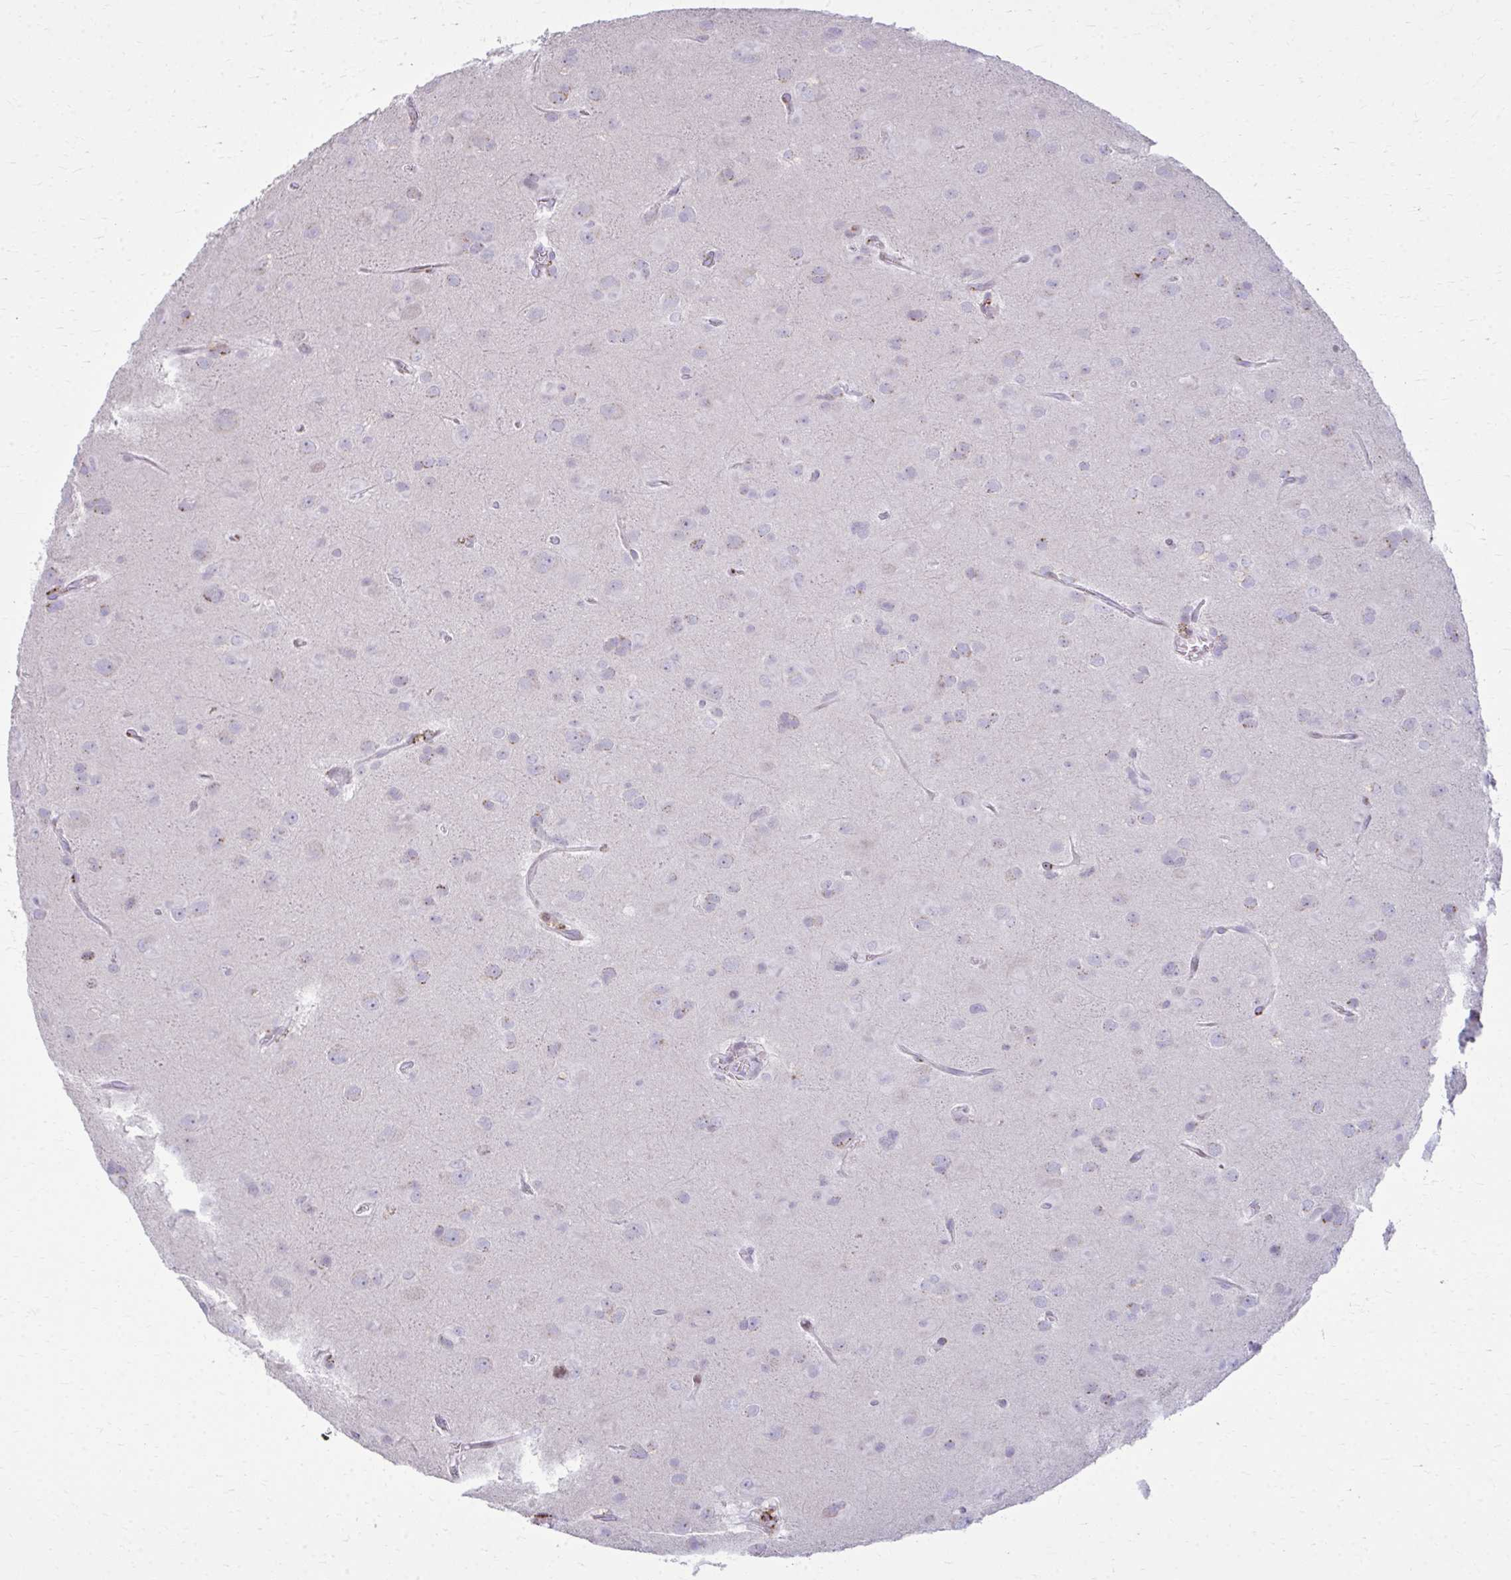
{"staining": {"intensity": "negative", "quantity": "none", "location": "none"}, "tissue": "glioma", "cell_type": "Tumor cells", "image_type": "cancer", "snomed": [{"axis": "morphology", "description": "Glioma, malignant, Low grade"}, {"axis": "topography", "description": "Brain"}], "caption": "An image of human malignant glioma (low-grade) is negative for staining in tumor cells.", "gene": "AP5M1", "patient": {"sex": "male", "age": 58}}